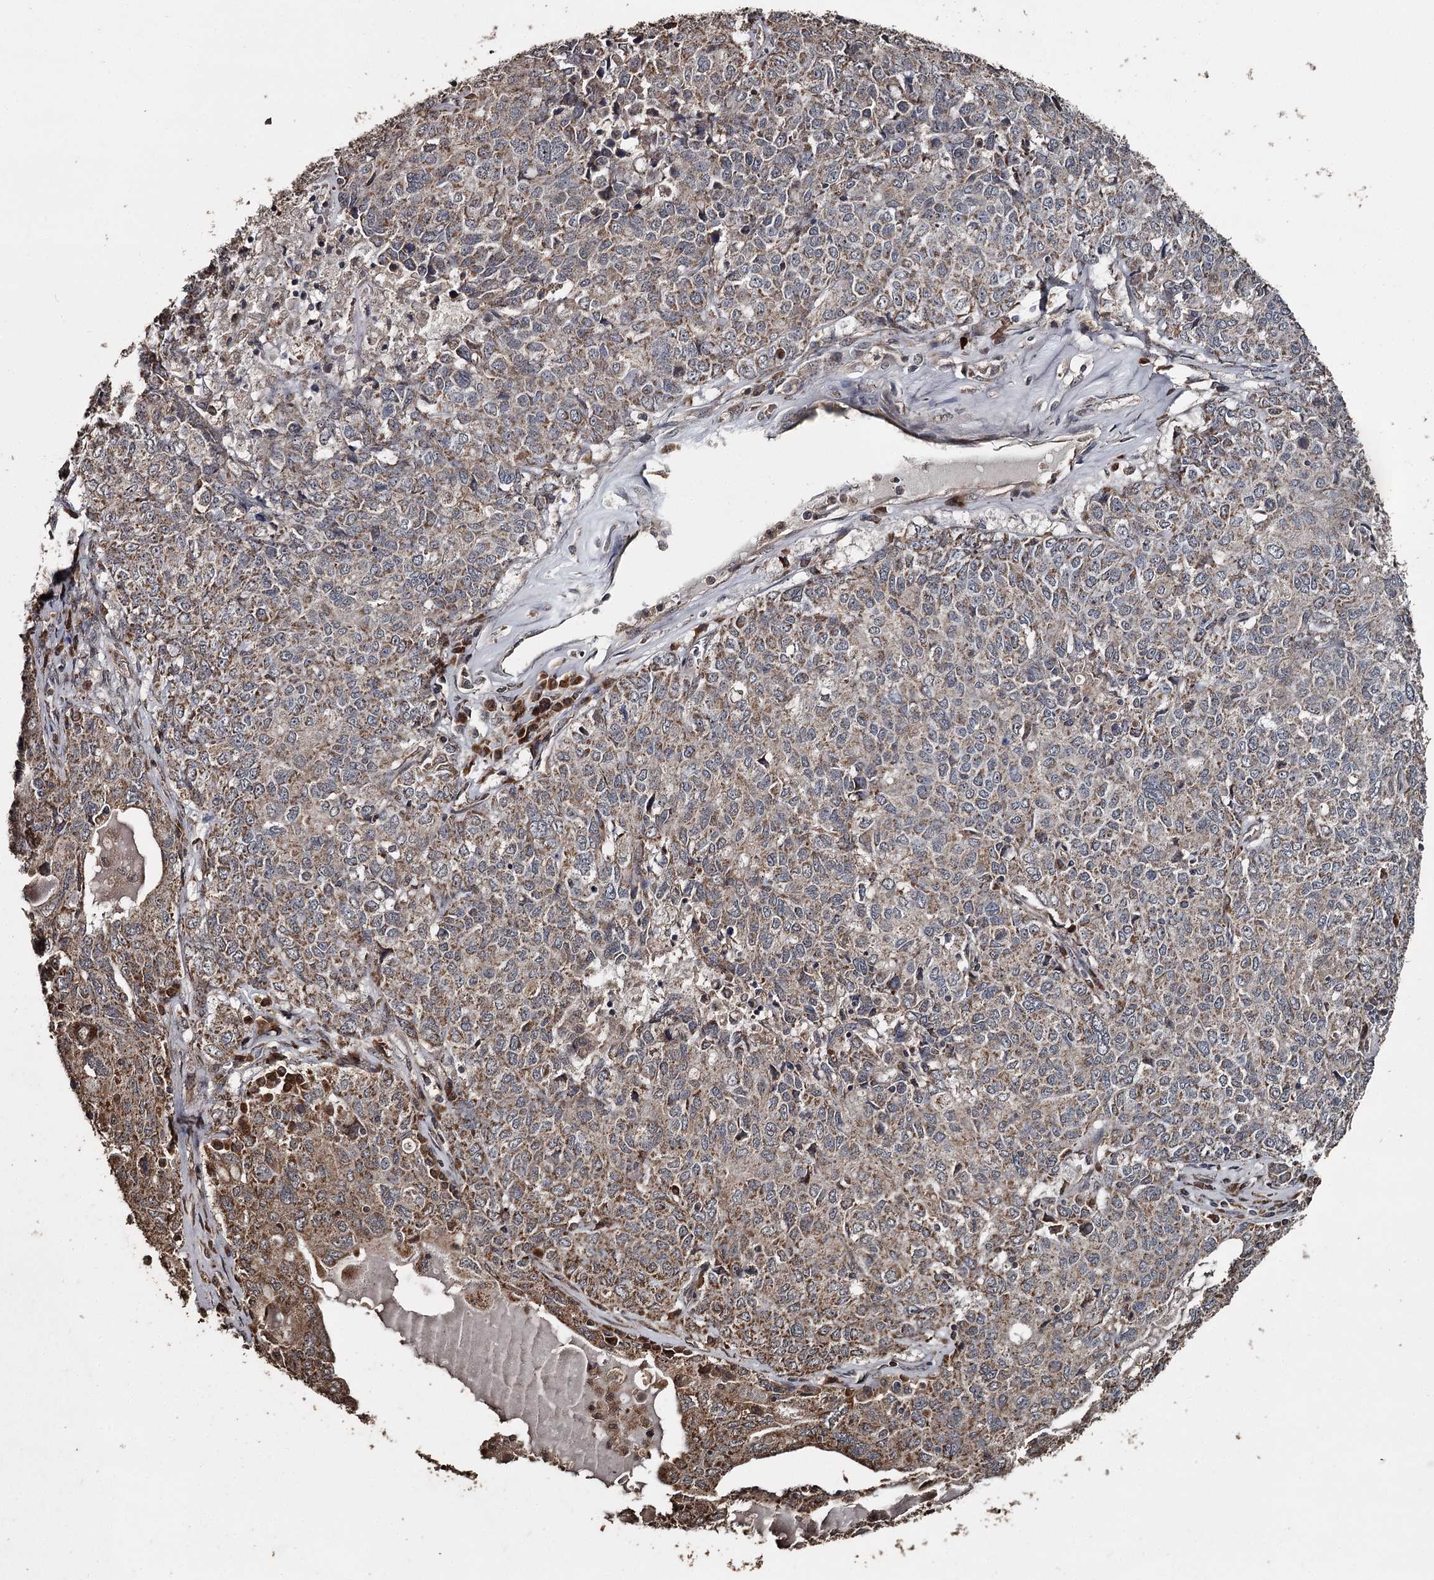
{"staining": {"intensity": "moderate", "quantity": ">75%", "location": "cytoplasmic/membranous"}, "tissue": "ovarian cancer", "cell_type": "Tumor cells", "image_type": "cancer", "snomed": [{"axis": "morphology", "description": "Carcinoma, endometroid"}, {"axis": "topography", "description": "Ovary"}], "caption": "Immunohistochemistry of endometroid carcinoma (ovarian) reveals medium levels of moderate cytoplasmic/membranous staining in approximately >75% of tumor cells.", "gene": "WIPI1", "patient": {"sex": "female", "age": 62}}